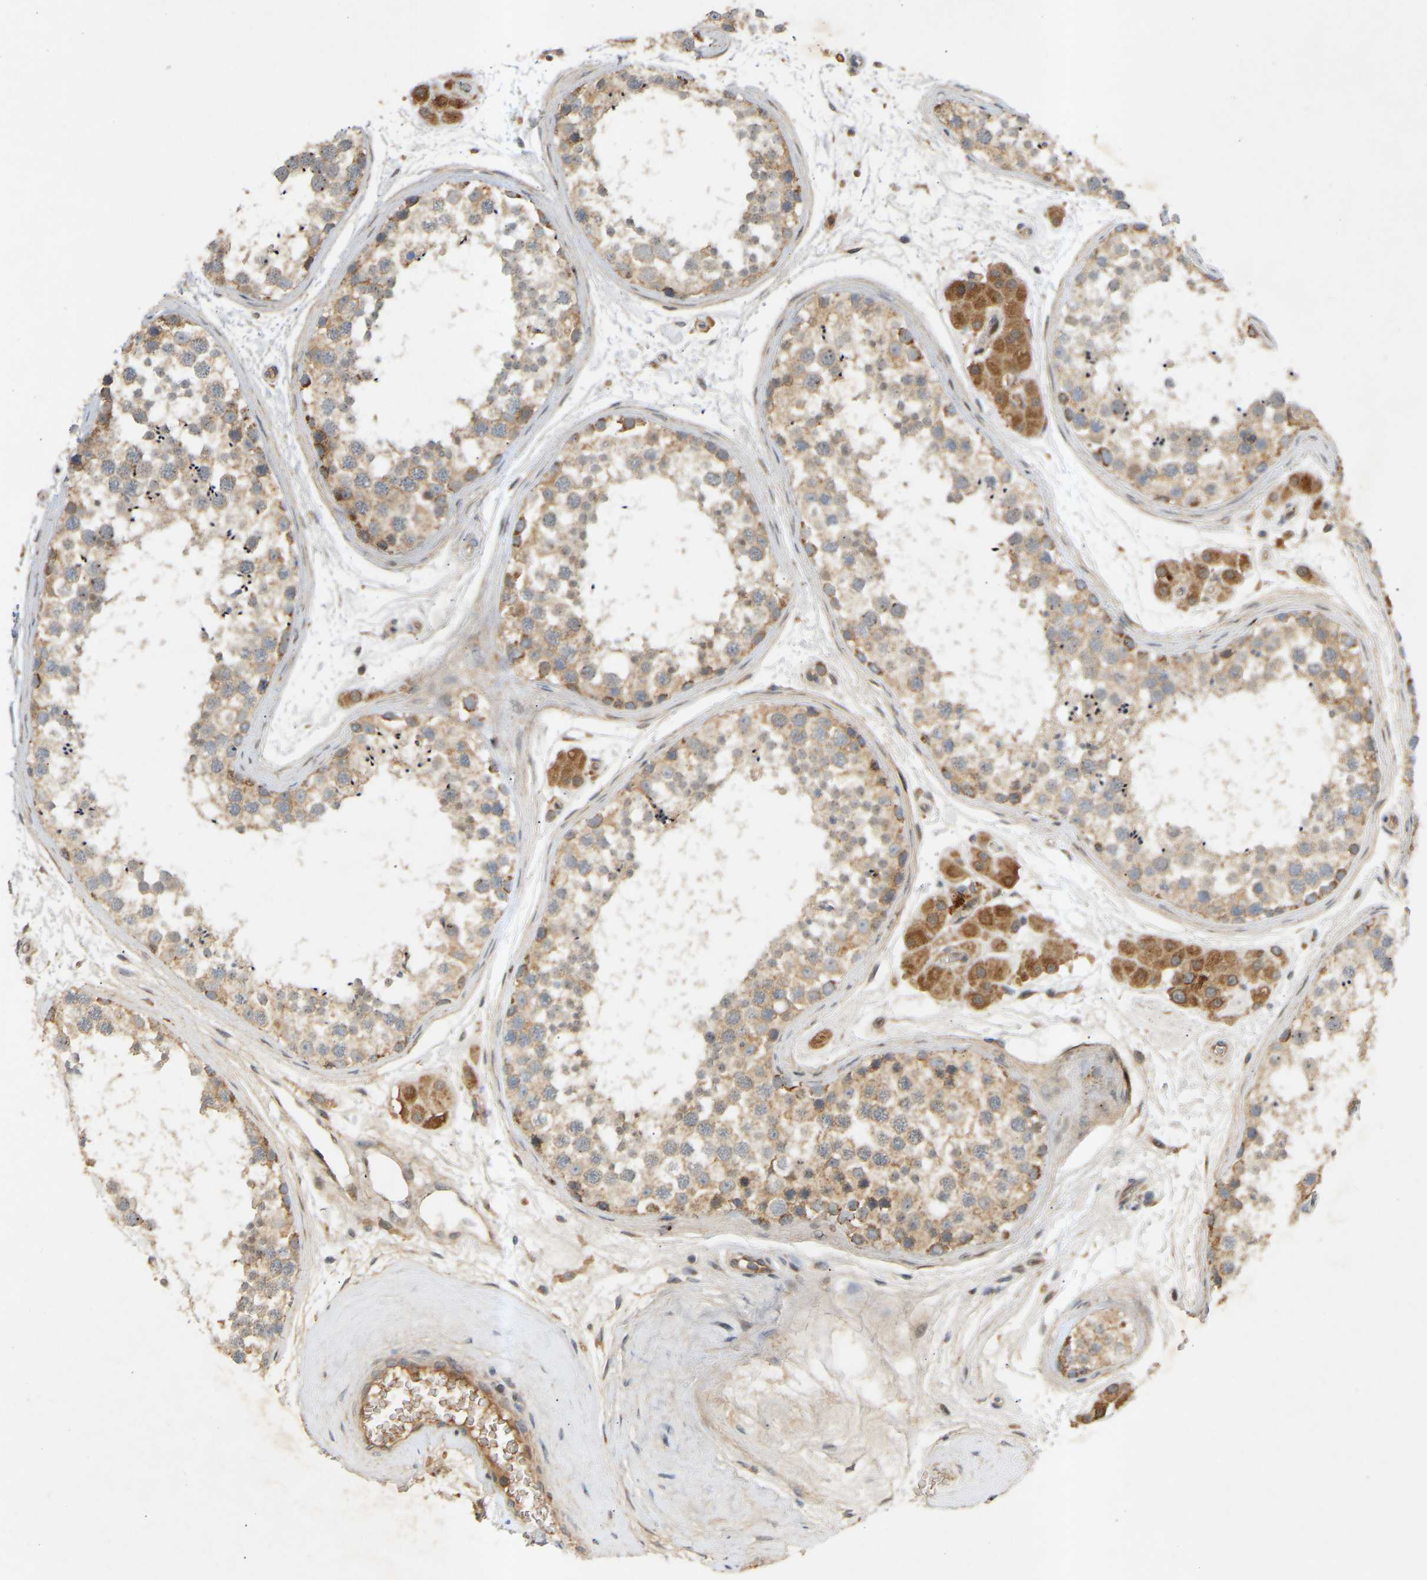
{"staining": {"intensity": "moderate", "quantity": ">75%", "location": "cytoplasmic/membranous"}, "tissue": "testis", "cell_type": "Cells in seminiferous ducts", "image_type": "normal", "snomed": [{"axis": "morphology", "description": "Normal tissue, NOS"}, {"axis": "topography", "description": "Testis"}], "caption": "IHC of benign human testis exhibits medium levels of moderate cytoplasmic/membranous staining in approximately >75% of cells in seminiferous ducts.", "gene": "ATP5MF", "patient": {"sex": "male", "age": 56}}